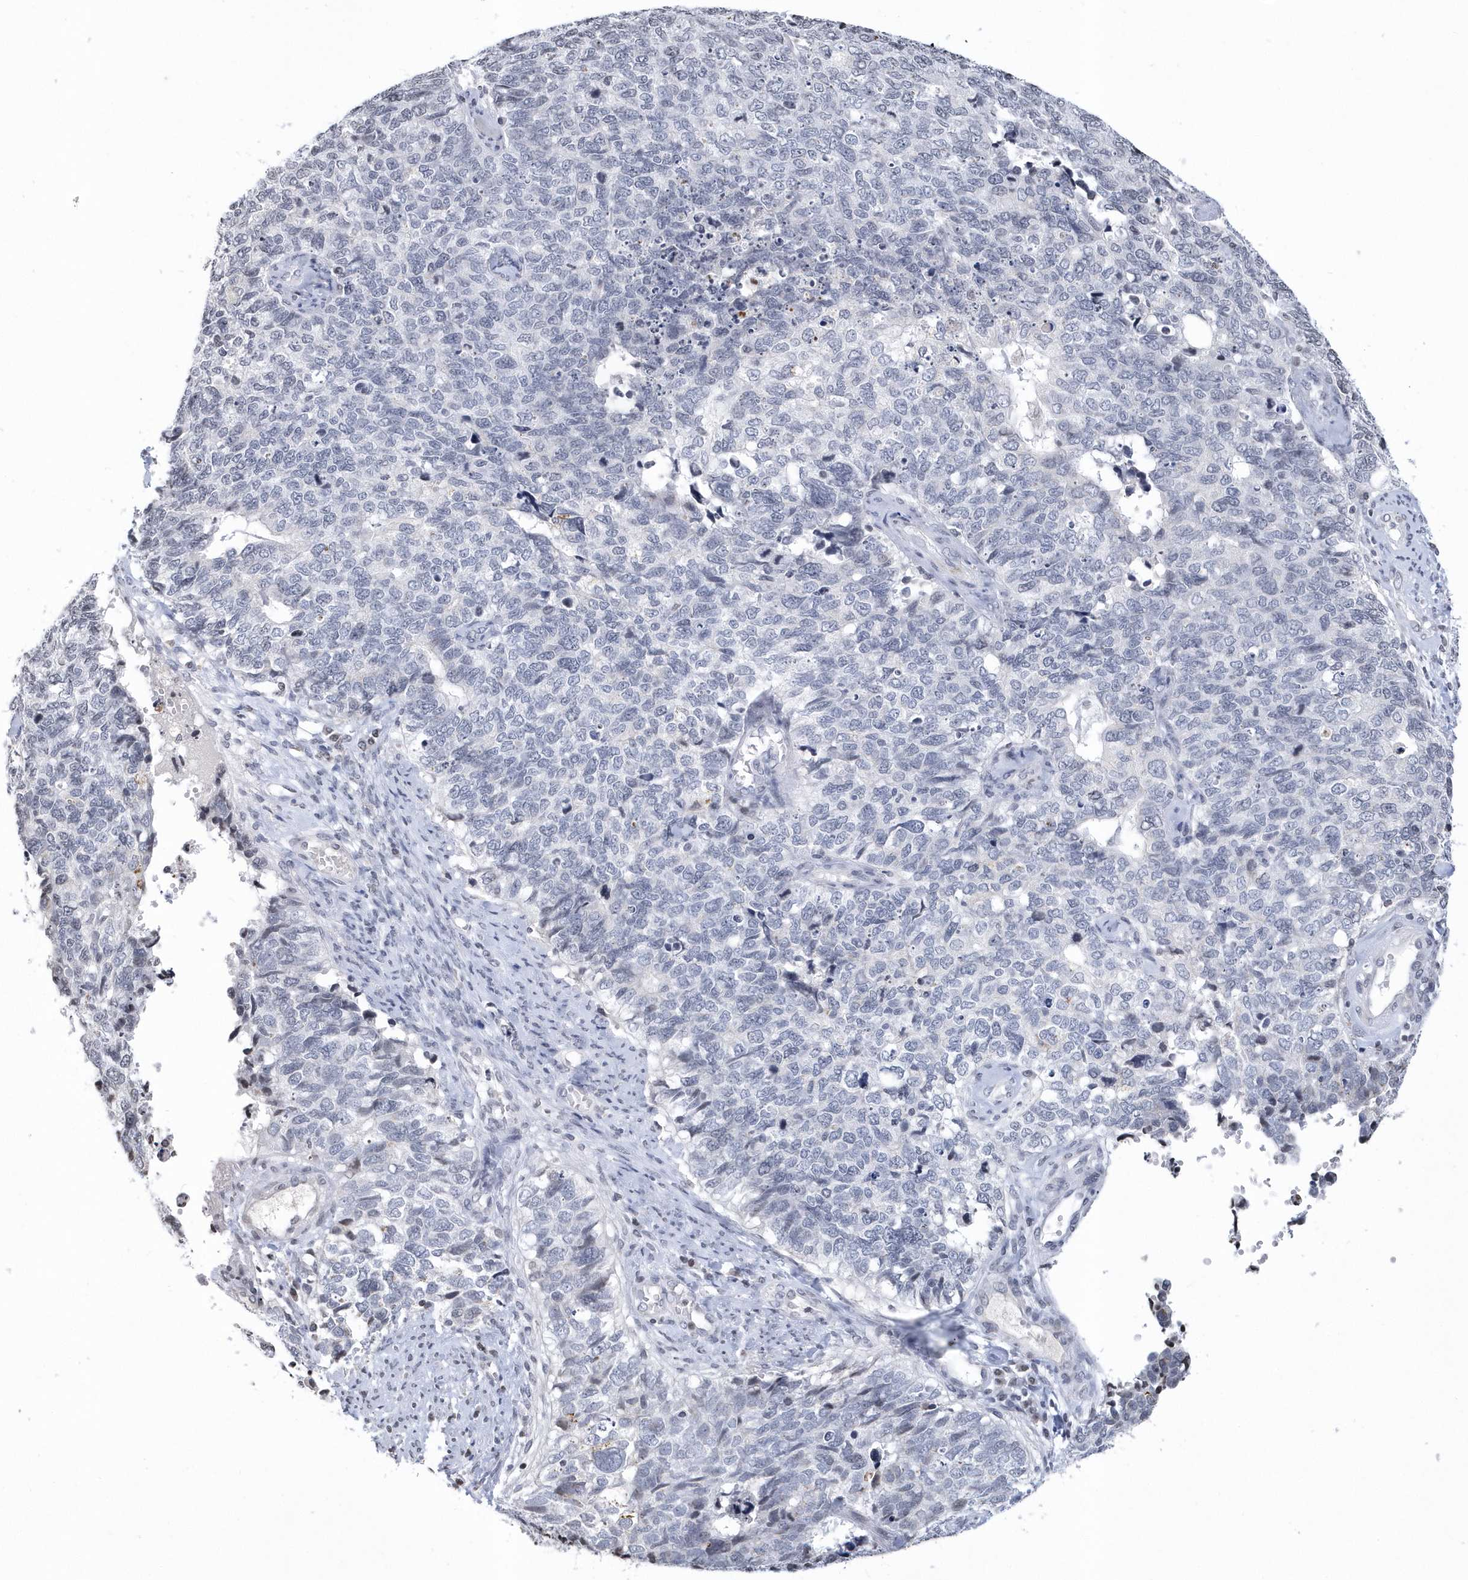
{"staining": {"intensity": "negative", "quantity": "none", "location": "none"}, "tissue": "cervical cancer", "cell_type": "Tumor cells", "image_type": "cancer", "snomed": [{"axis": "morphology", "description": "Squamous cell carcinoma, NOS"}, {"axis": "topography", "description": "Cervix"}], "caption": "DAB (3,3'-diaminobenzidine) immunohistochemical staining of human cervical cancer (squamous cell carcinoma) demonstrates no significant positivity in tumor cells.", "gene": "VWA5B2", "patient": {"sex": "female", "age": 63}}